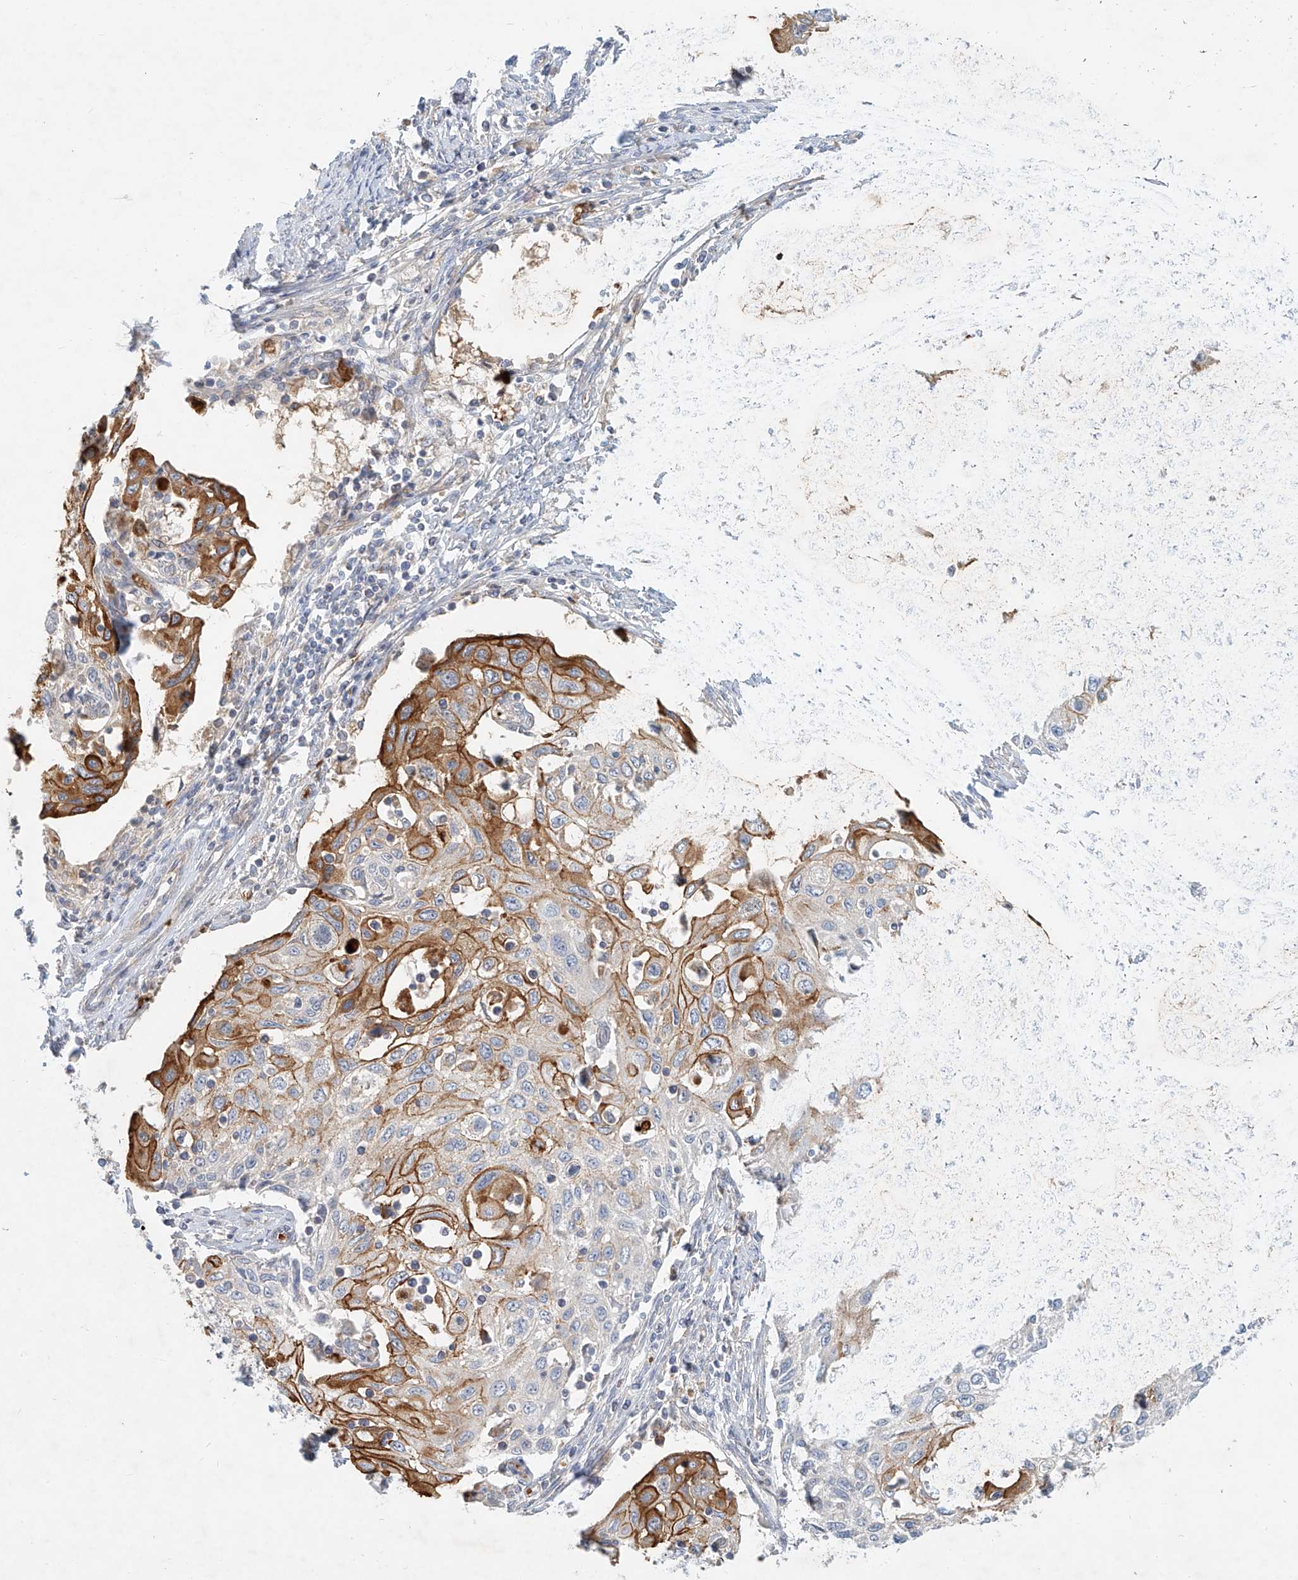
{"staining": {"intensity": "moderate", "quantity": ">75%", "location": "cytoplasmic/membranous"}, "tissue": "cervical cancer", "cell_type": "Tumor cells", "image_type": "cancer", "snomed": [{"axis": "morphology", "description": "Squamous cell carcinoma, NOS"}, {"axis": "topography", "description": "Cervix"}], "caption": "An image of squamous cell carcinoma (cervical) stained for a protein demonstrates moderate cytoplasmic/membranous brown staining in tumor cells.", "gene": "SYTL3", "patient": {"sex": "female", "age": 70}}